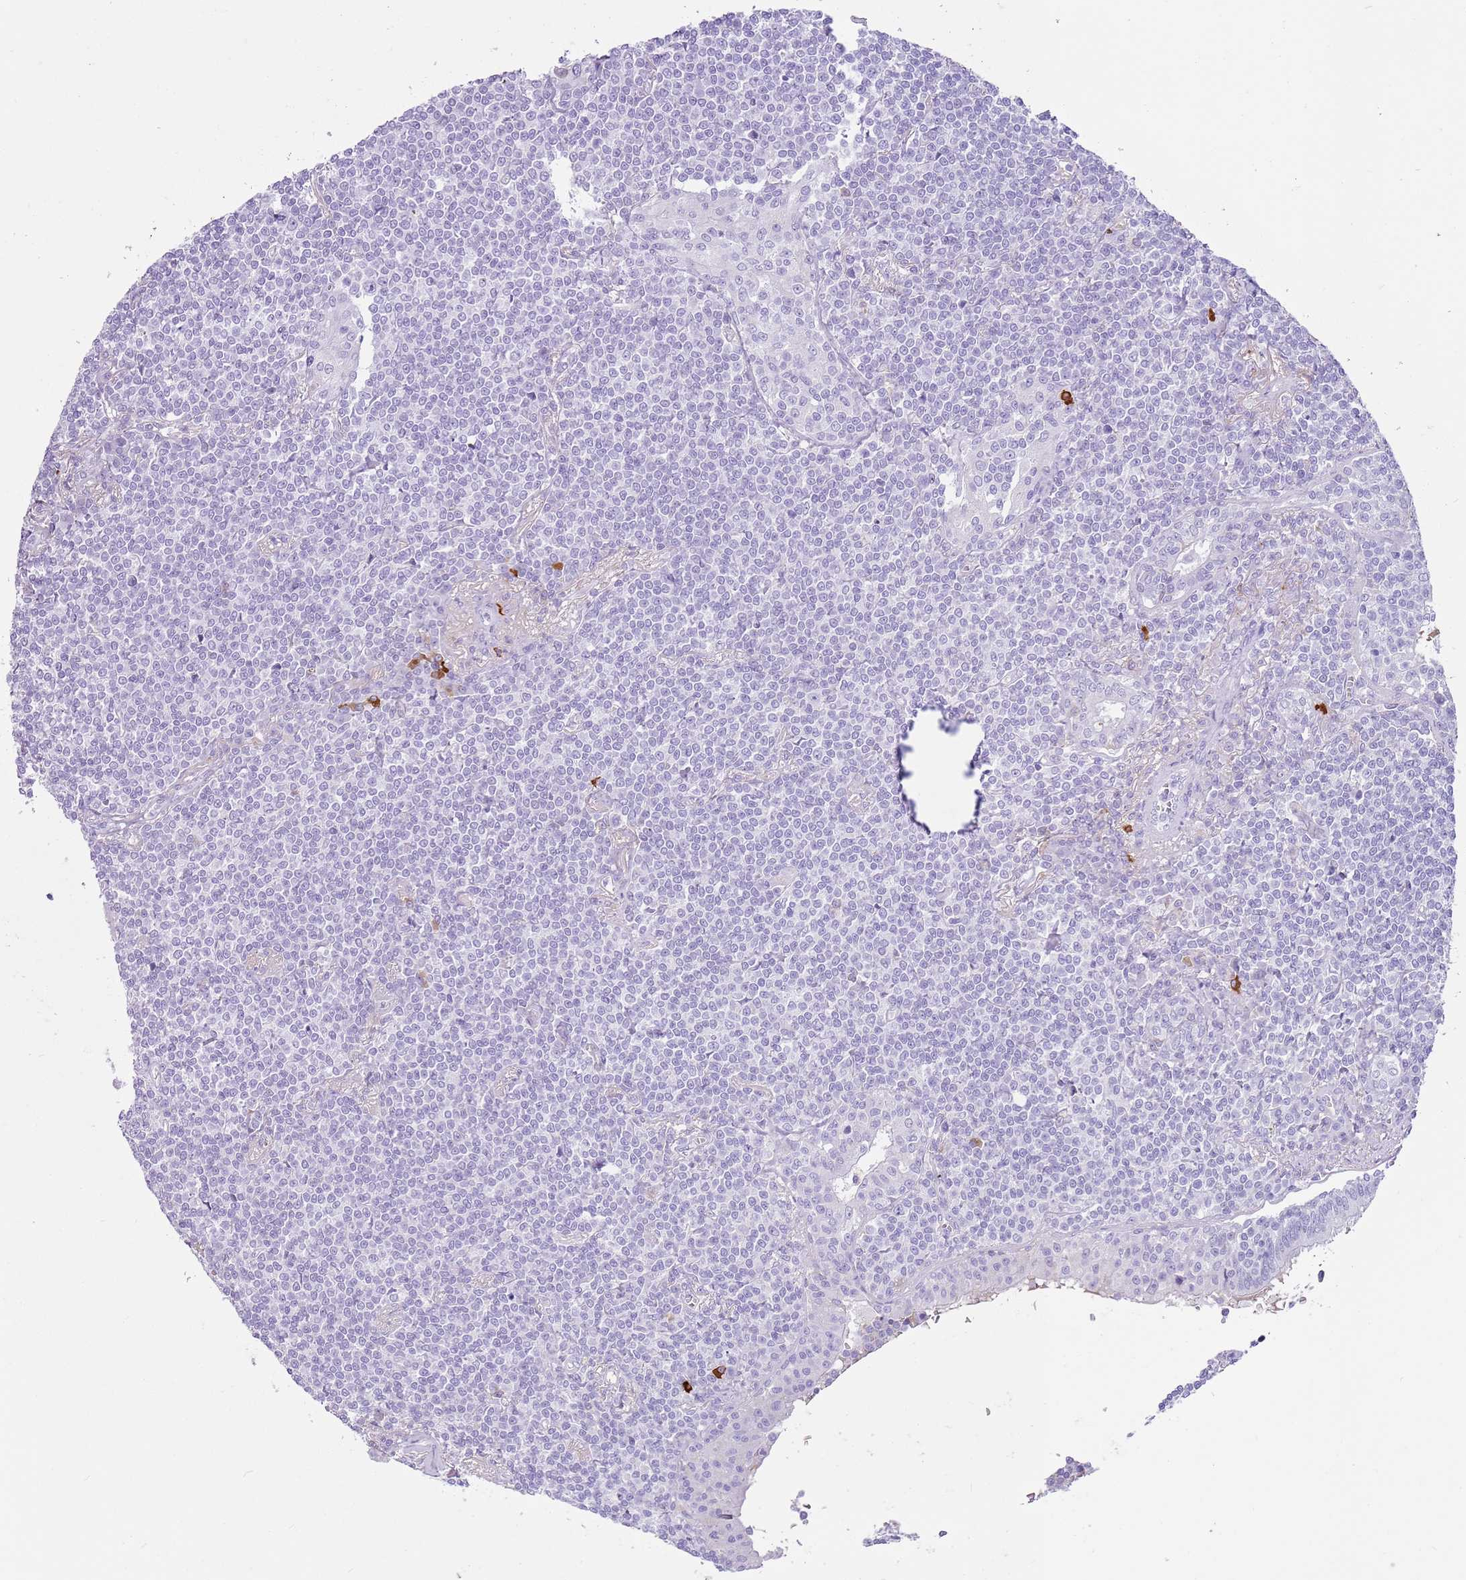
{"staining": {"intensity": "negative", "quantity": "none", "location": "none"}, "tissue": "lymphoma", "cell_type": "Tumor cells", "image_type": "cancer", "snomed": [{"axis": "morphology", "description": "Malignant lymphoma, non-Hodgkin's type, Low grade"}, {"axis": "topography", "description": "Lung"}], "caption": "Micrograph shows no significant protein staining in tumor cells of malignant lymphoma, non-Hodgkin's type (low-grade).", "gene": "IGKV3D-11", "patient": {"sex": "female", "age": 71}}